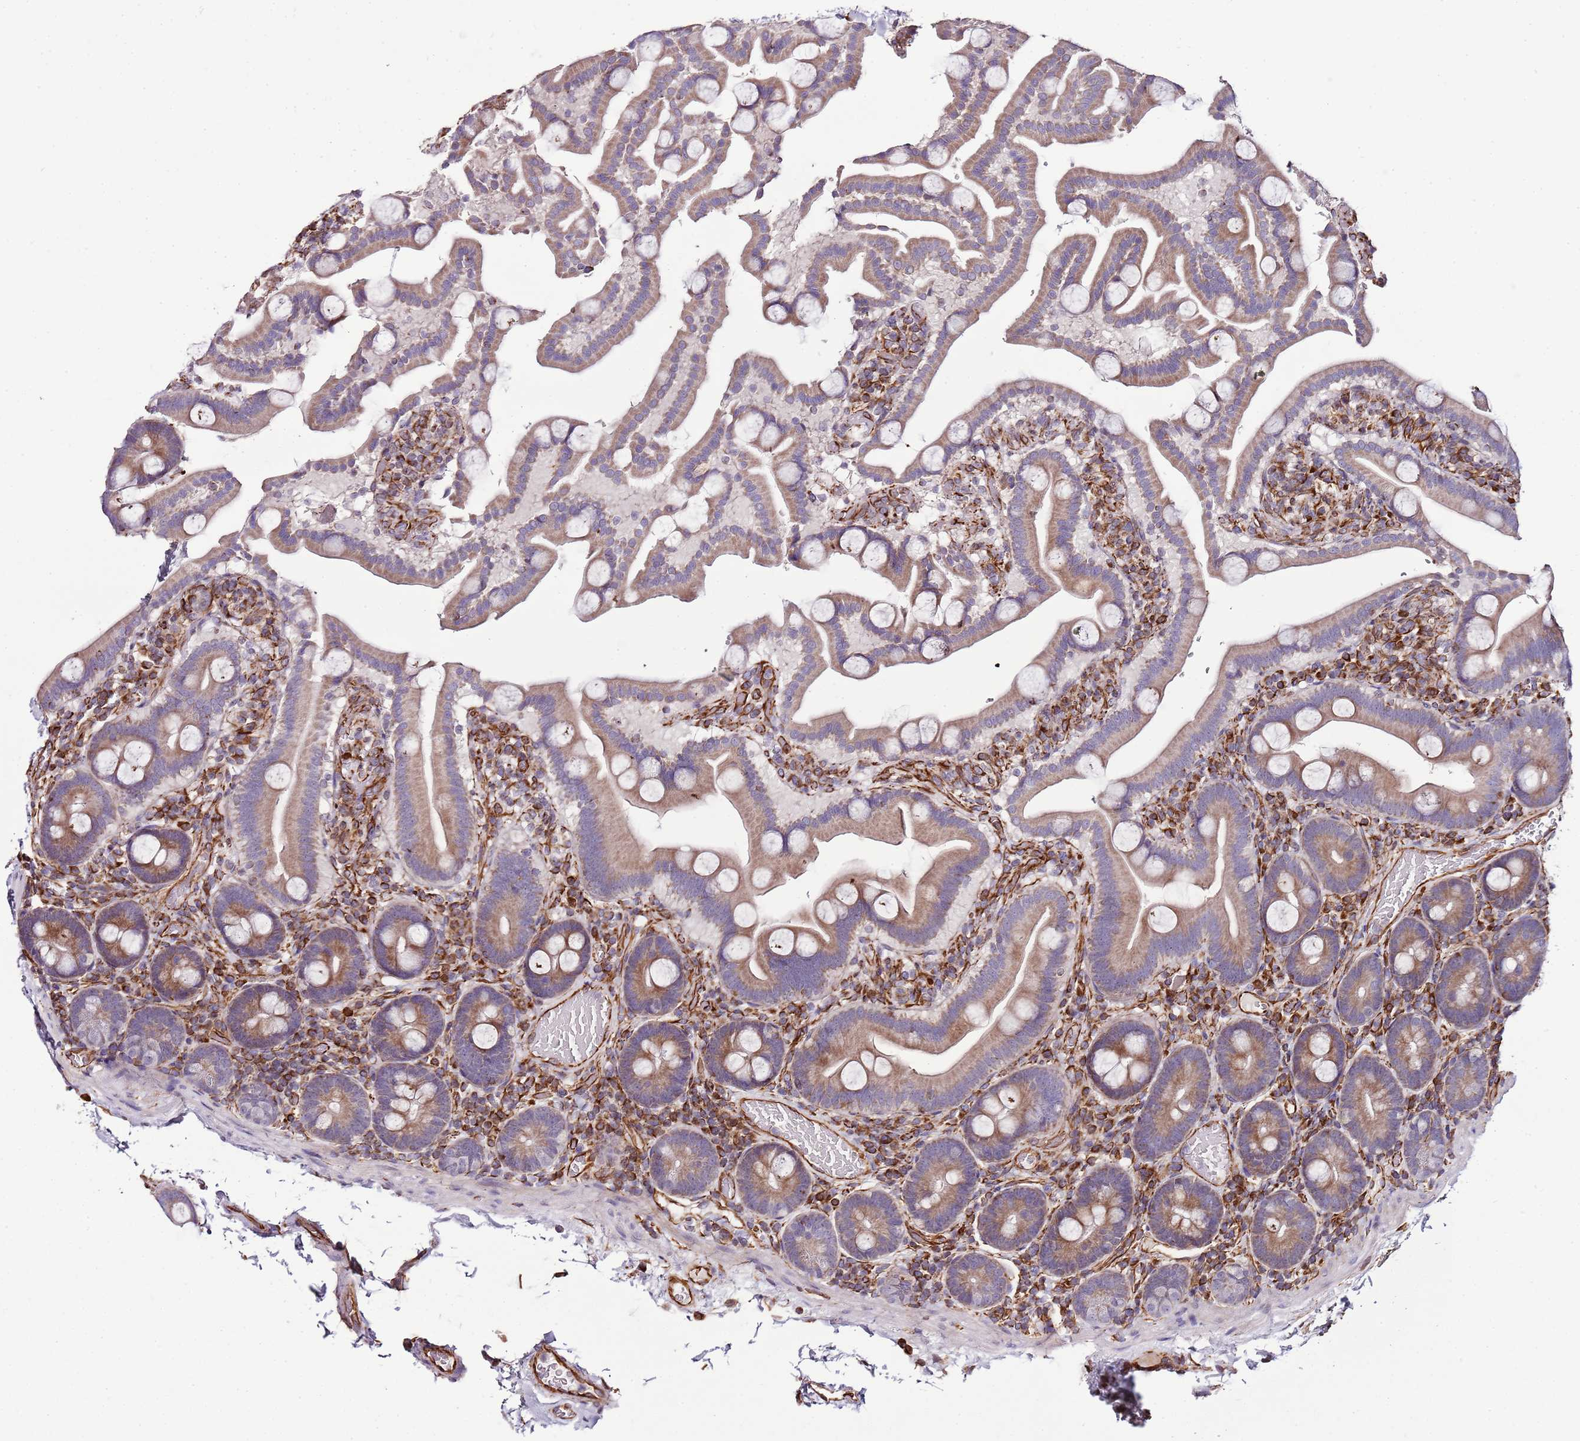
{"staining": {"intensity": "moderate", "quantity": ">75%", "location": "cytoplasmic/membranous"}, "tissue": "duodenum", "cell_type": "Glandular cells", "image_type": "normal", "snomed": [{"axis": "morphology", "description": "Normal tissue, NOS"}, {"axis": "topography", "description": "Duodenum"}], "caption": "Immunohistochemistry (IHC) of normal human duodenum exhibits medium levels of moderate cytoplasmic/membranous positivity in about >75% of glandular cells.", "gene": "ZNF786", "patient": {"sex": "male", "age": 55}}